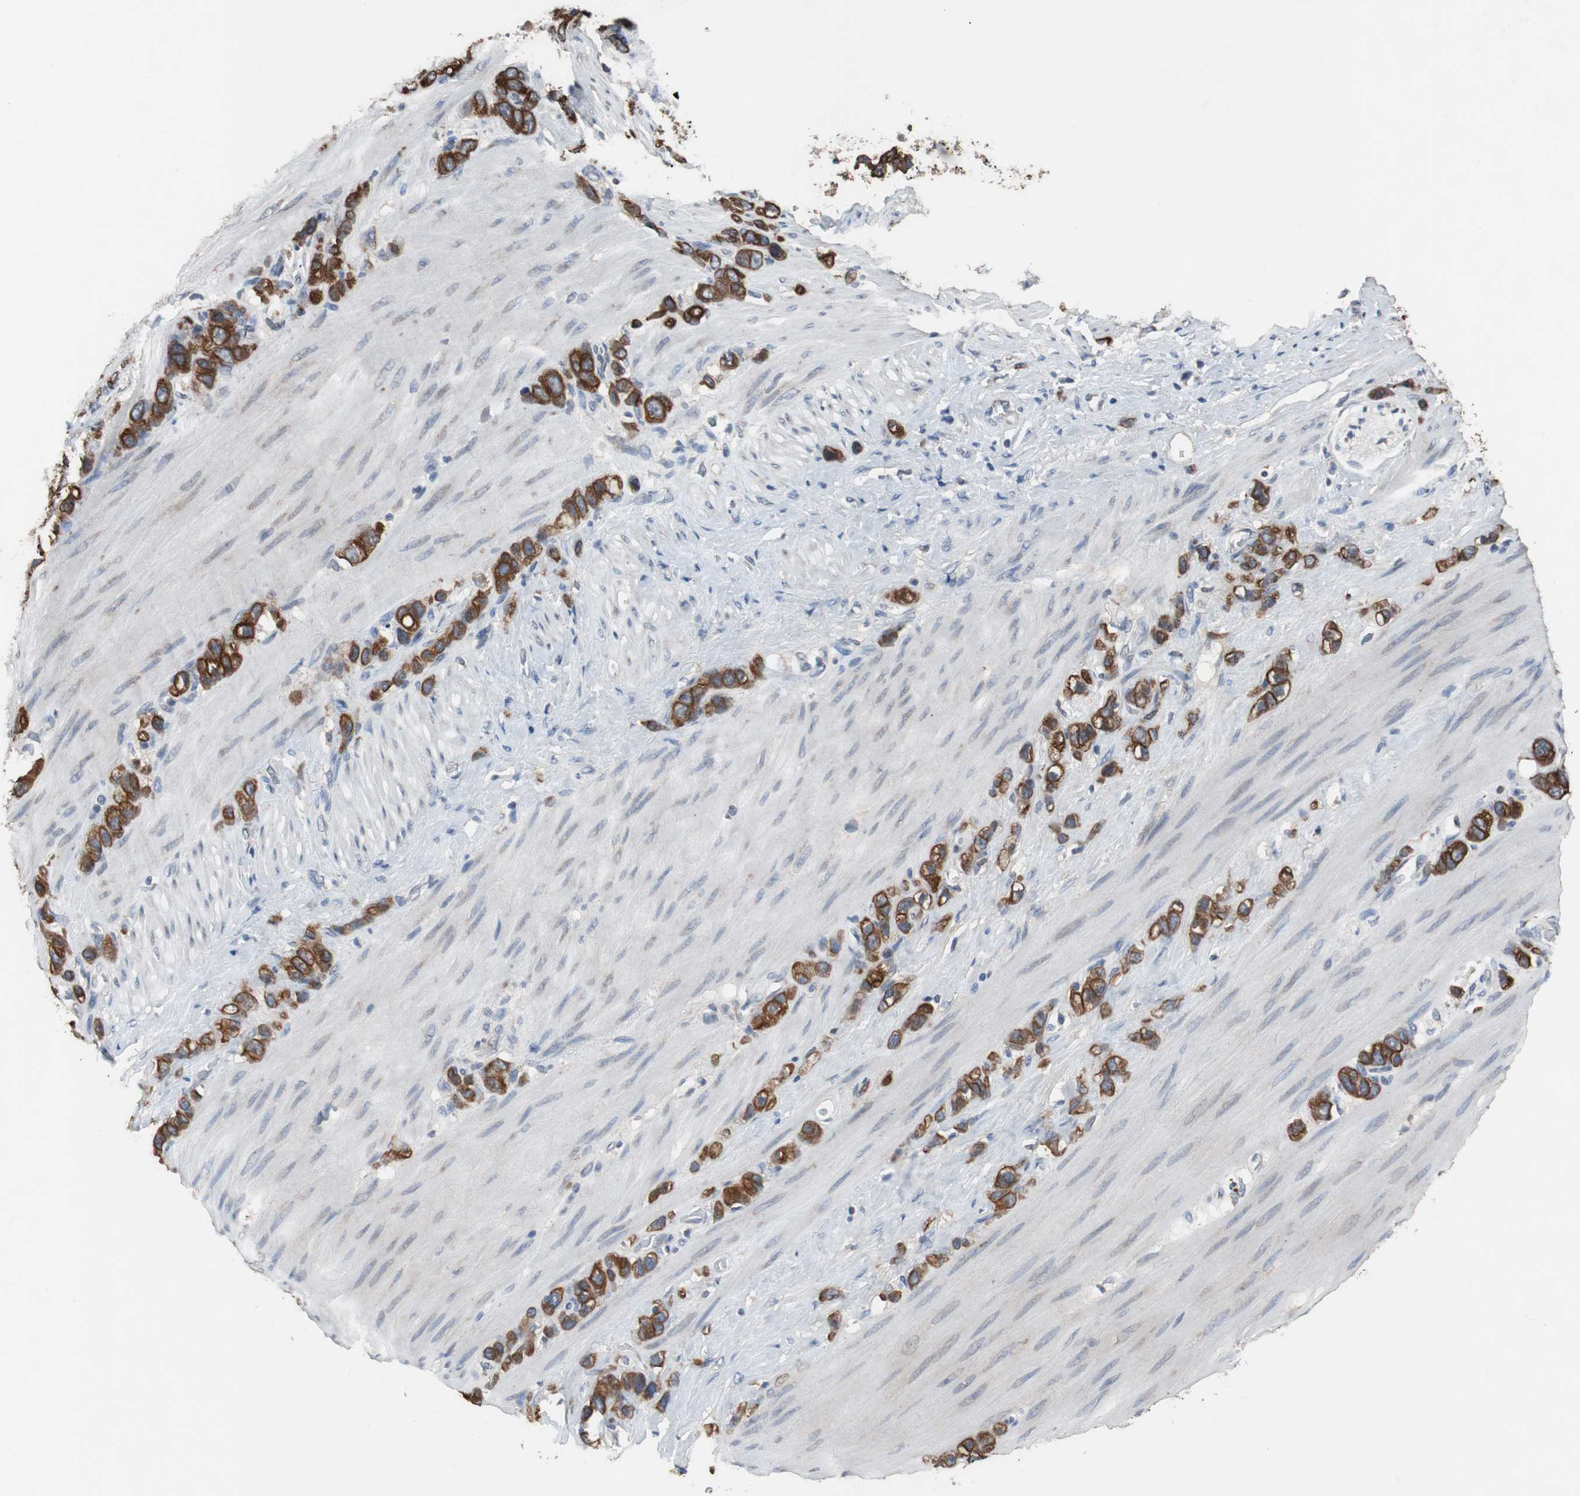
{"staining": {"intensity": "strong", "quantity": ">75%", "location": "cytoplasmic/membranous"}, "tissue": "stomach cancer", "cell_type": "Tumor cells", "image_type": "cancer", "snomed": [{"axis": "morphology", "description": "Normal tissue, NOS"}, {"axis": "morphology", "description": "Adenocarcinoma, NOS"}, {"axis": "morphology", "description": "Adenocarcinoma, High grade"}, {"axis": "topography", "description": "Stomach, upper"}, {"axis": "topography", "description": "Stomach"}], "caption": "Protein positivity by immunohistochemistry reveals strong cytoplasmic/membranous positivity in approximately >75% of tumor cells in stomach cancer (high-grade adenocarcinoma).", "gene": "USP10", "patient": {"sex": "female", "age": 65}}